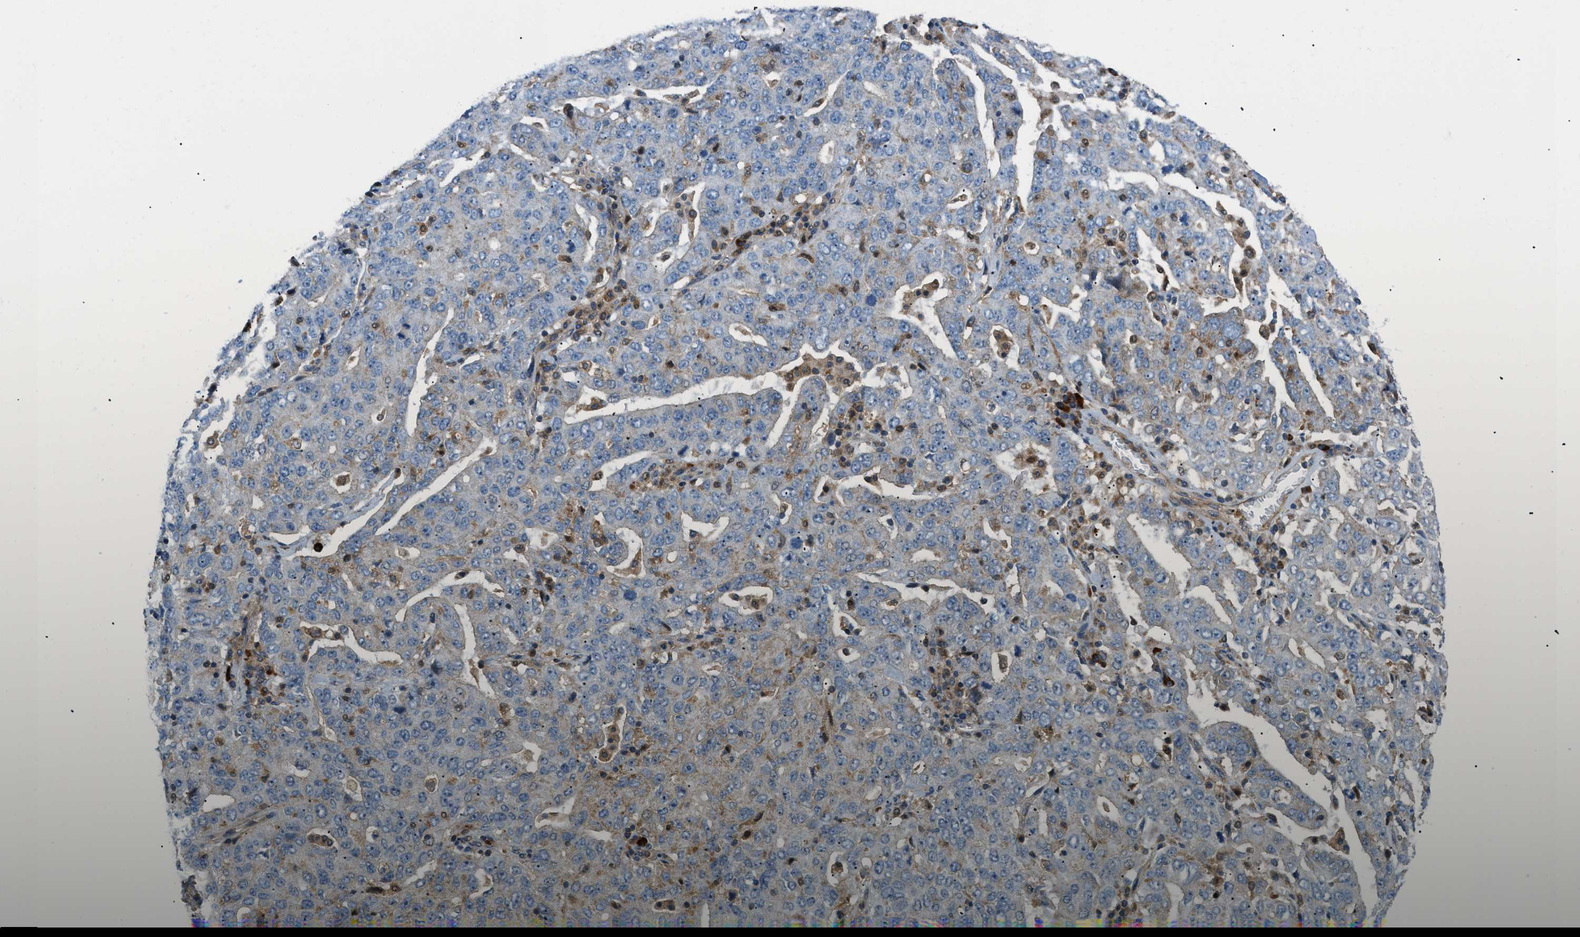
{"staining": {"intensity": "weak", "quantity": "25%-75%", "location": "cytoplasmic/membranous"}, "tissue": "ovarian cancer", "cell_type": "Tumor cells", "image_type": "cancer", "snomed": [{"axis": "morphology", "description": "Carcinoma, endometroid"}, {"axis": "topography", "description": "Ovary"}], "caption": "Human ovarian cancer stained with a brown dye demonstrates weak cytoplasmic/membranous positive expression in approximately 25%-75% of tumor cells.", "gene": "ATP2A3", "patient": {"sex": "female", "age": 62}}